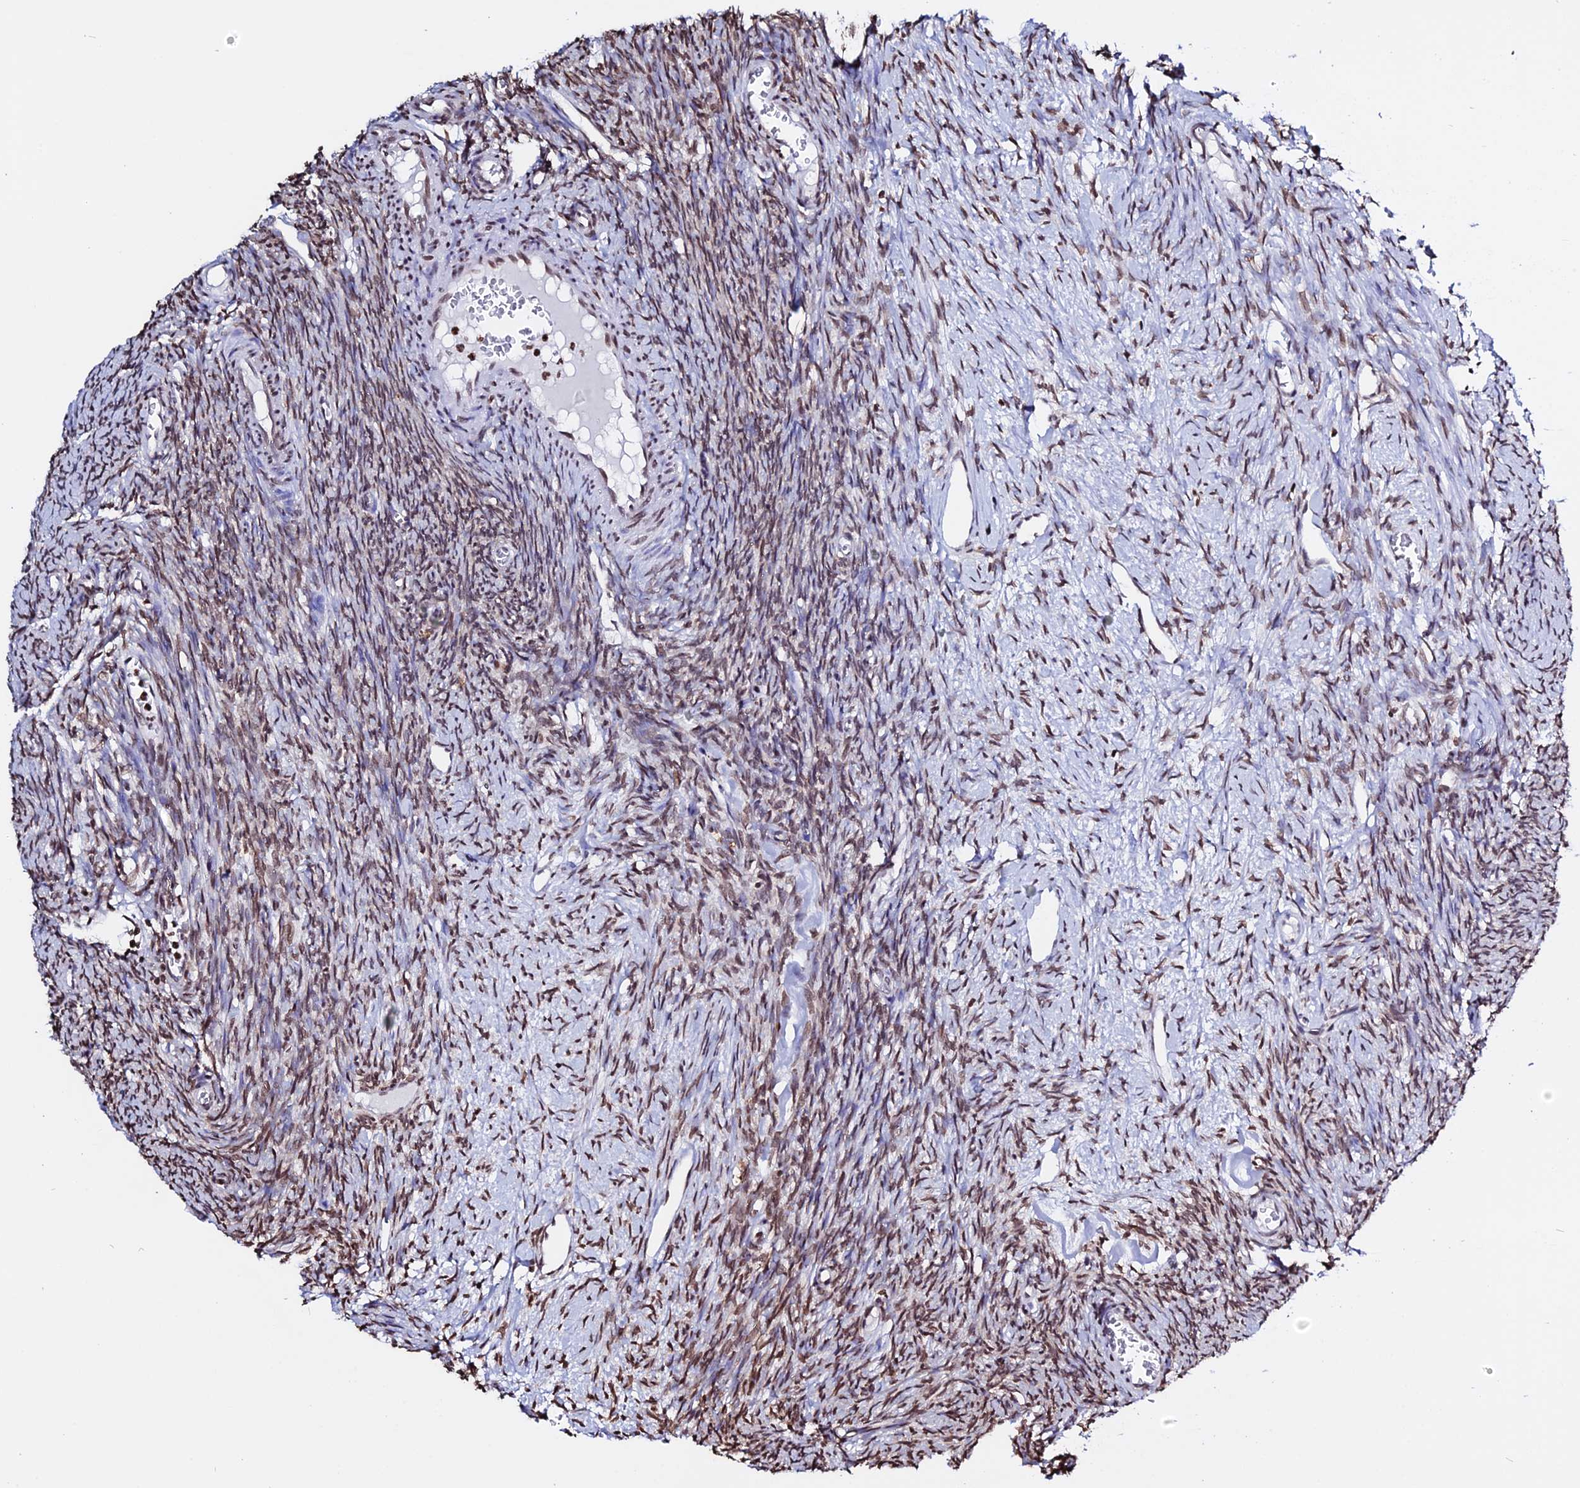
{"staining": {"intensity": "moderate", "quantity": ">75%", "location": "nuclear"}, "tissue": "ovary", "cell_type": "Ovarian stroma cells", "image_type": "normal", "snomed": [{"axis": "morphology", "description": "Normal tissue, NOS"}, {"axis": "topography", "description": "Ovary"}], "caption": "Ovarian stroma cells show medium levels of moderate nuclear staining in about >75% of cells in benign human ovary. (Brightfield microscopy of DAB IHC at high magnification).", "gene": "ENSG00000282988", "patient": {"sex": "female", "age": 44}}